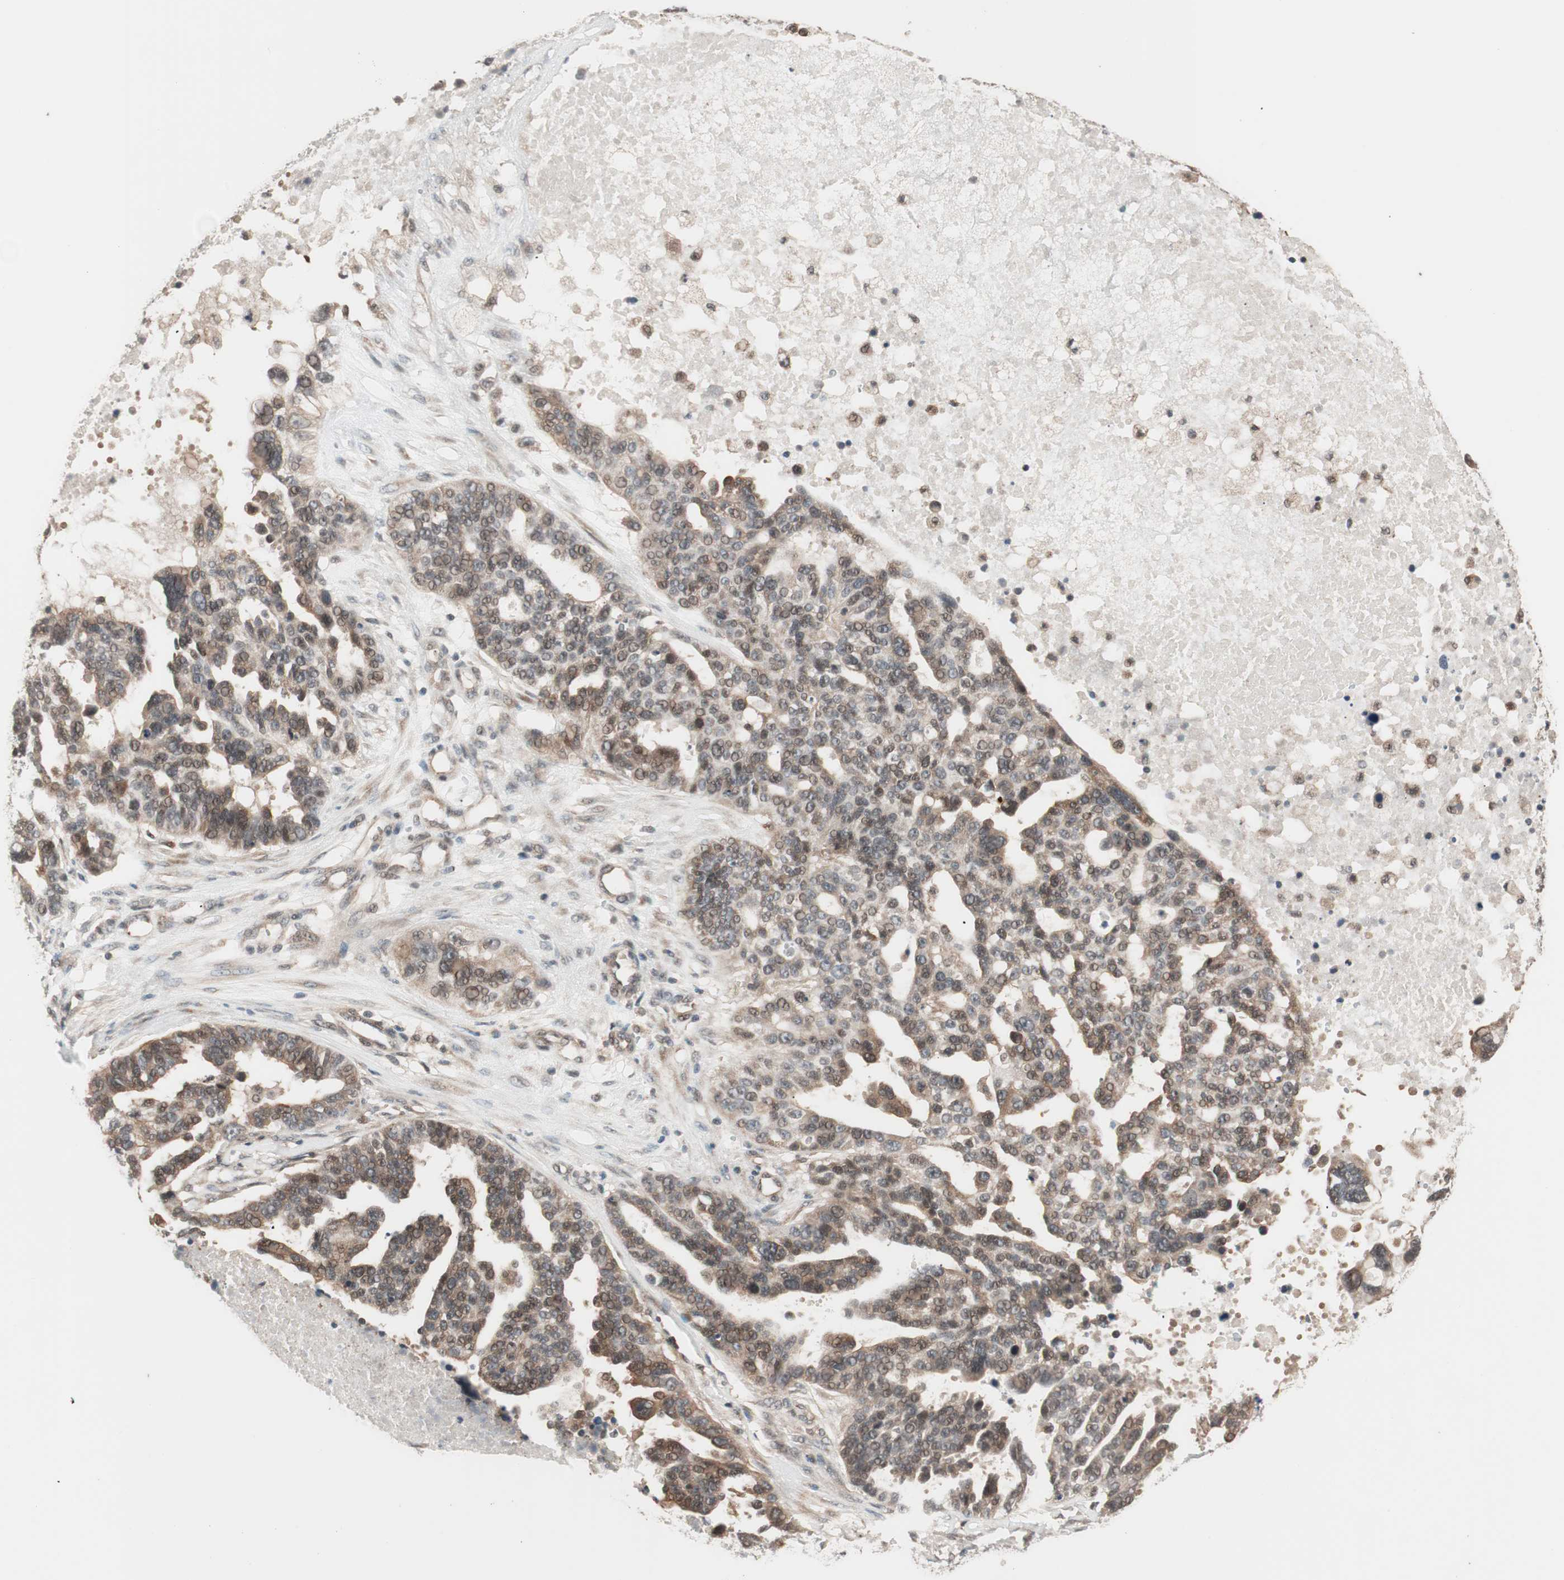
{"staining": {"intensity": "moderate", "quantity": ">75%", "location": "cytoplasmic/membranous"}, "tissue": "ovarian cancer", "cell_type": "Tumor cells", "image_type": "cancer", "snomed": [{"axis": "morphology", "description": "Cystadenocarcinoma, serous, NOS"}, {"axis": "topography", "description": "Ovary"}], "caption": "This micrograph displays immunohistochemistry (IHC) staining of human ovarian cancer (serous cystadenocarcinoma), with medium moderate cytoplasmic/membranous expression in approximately >75% of tumor cells.", "gene": "FBXO5", "patient": {"sex": "female", "age": 59}}